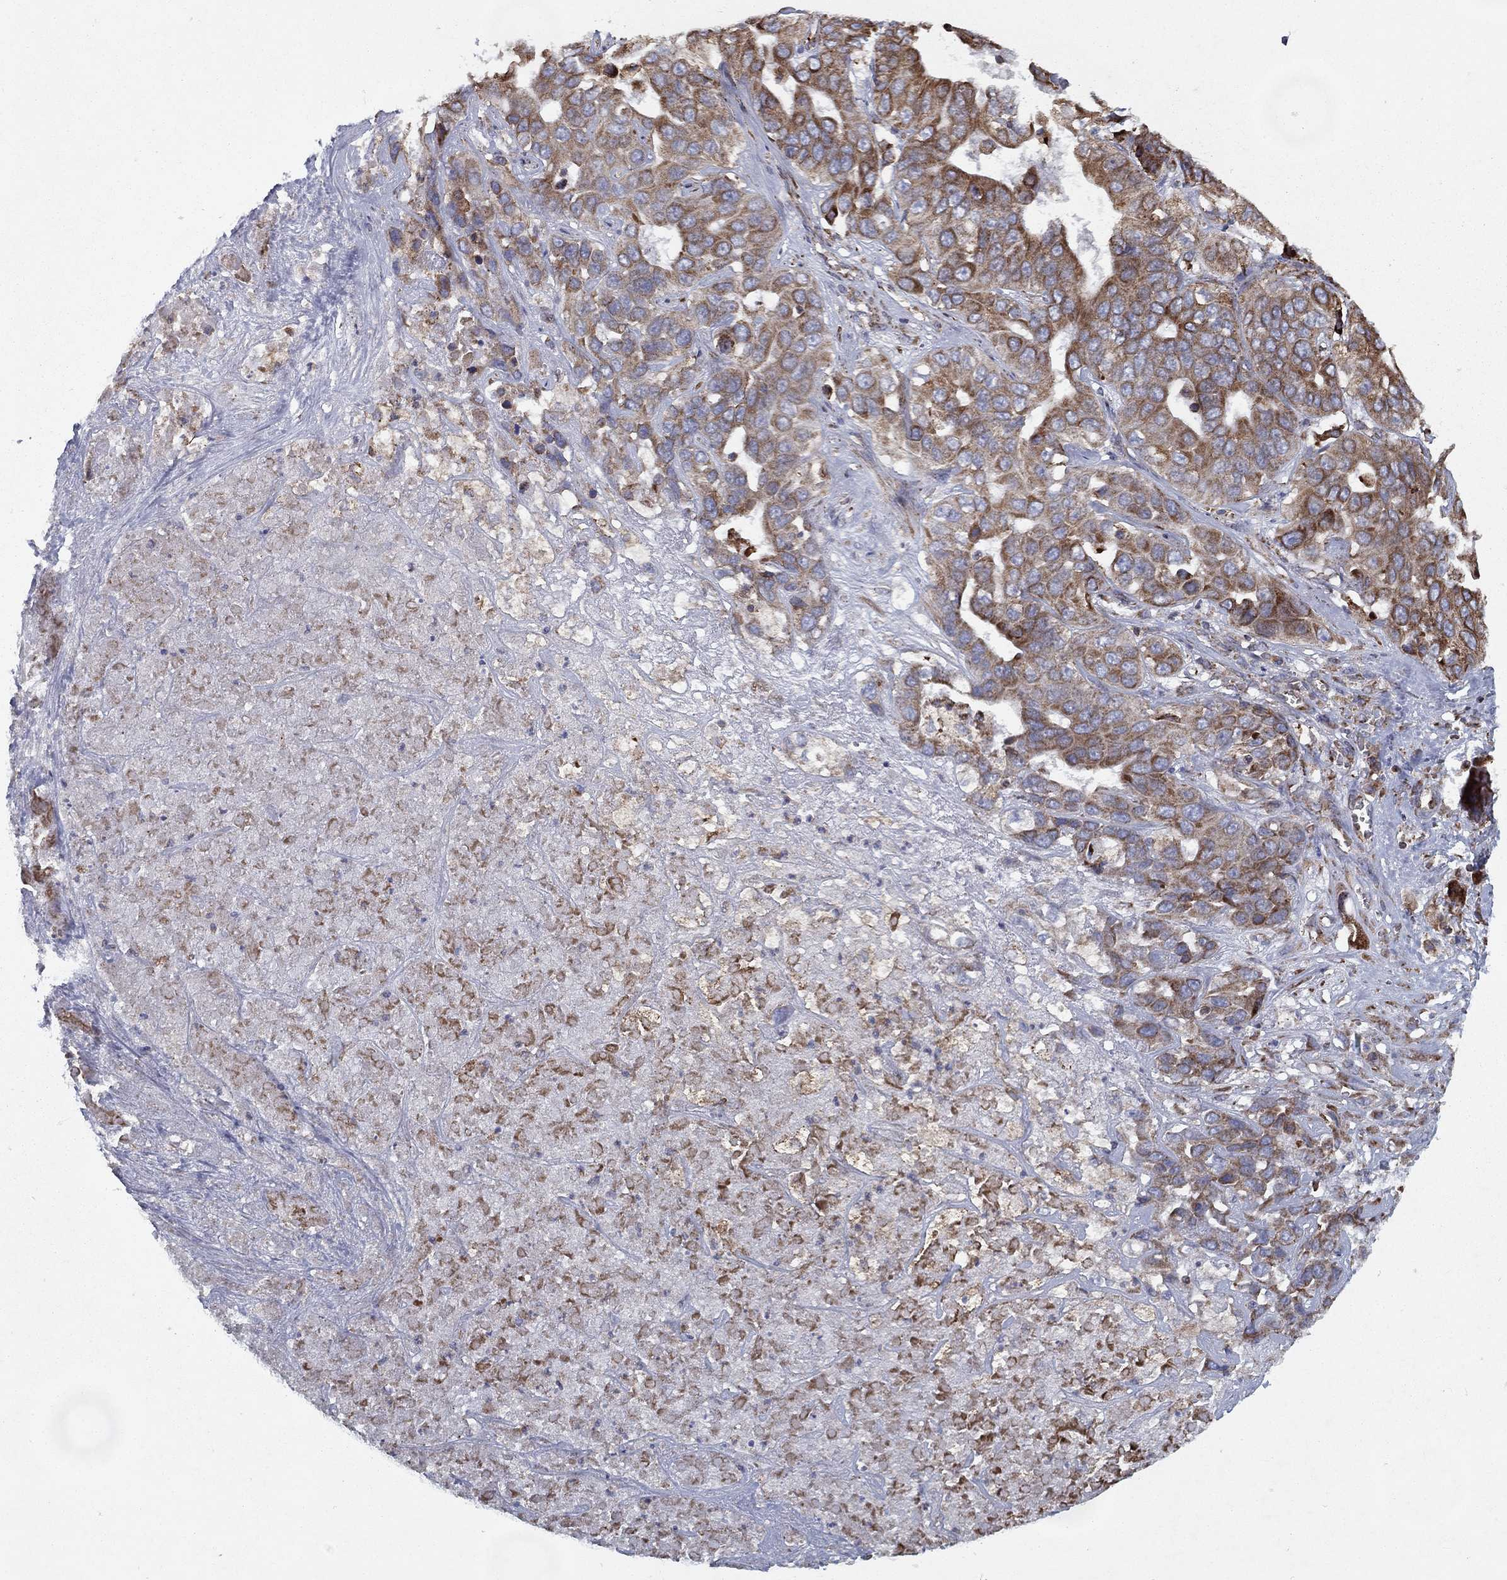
{"staining": {"intensity": "moderate", "quantity": ">75%", "location": "cytoplasmic/membranous"}, "tissue": "liver cancer", "cell_type": "Tumor cells", "image_type": "cancer", "snomed": [{"axis": "morphology", "description": "Cholangiocarcinoma"}, {"axis": "topography", "description": "Liver"}], "caption": "Liver cancer tissue displays moderate cytoplasmic/membranous expression in about >75% of tumor cells, visualized by immunohistochemistry. (DAB (3,3'-diaminobenzidine) = brown stain, brightfield microscopy at high magnification).", "gene": "MT-CYB", "patient": {"sex": "female", "age": 52}}